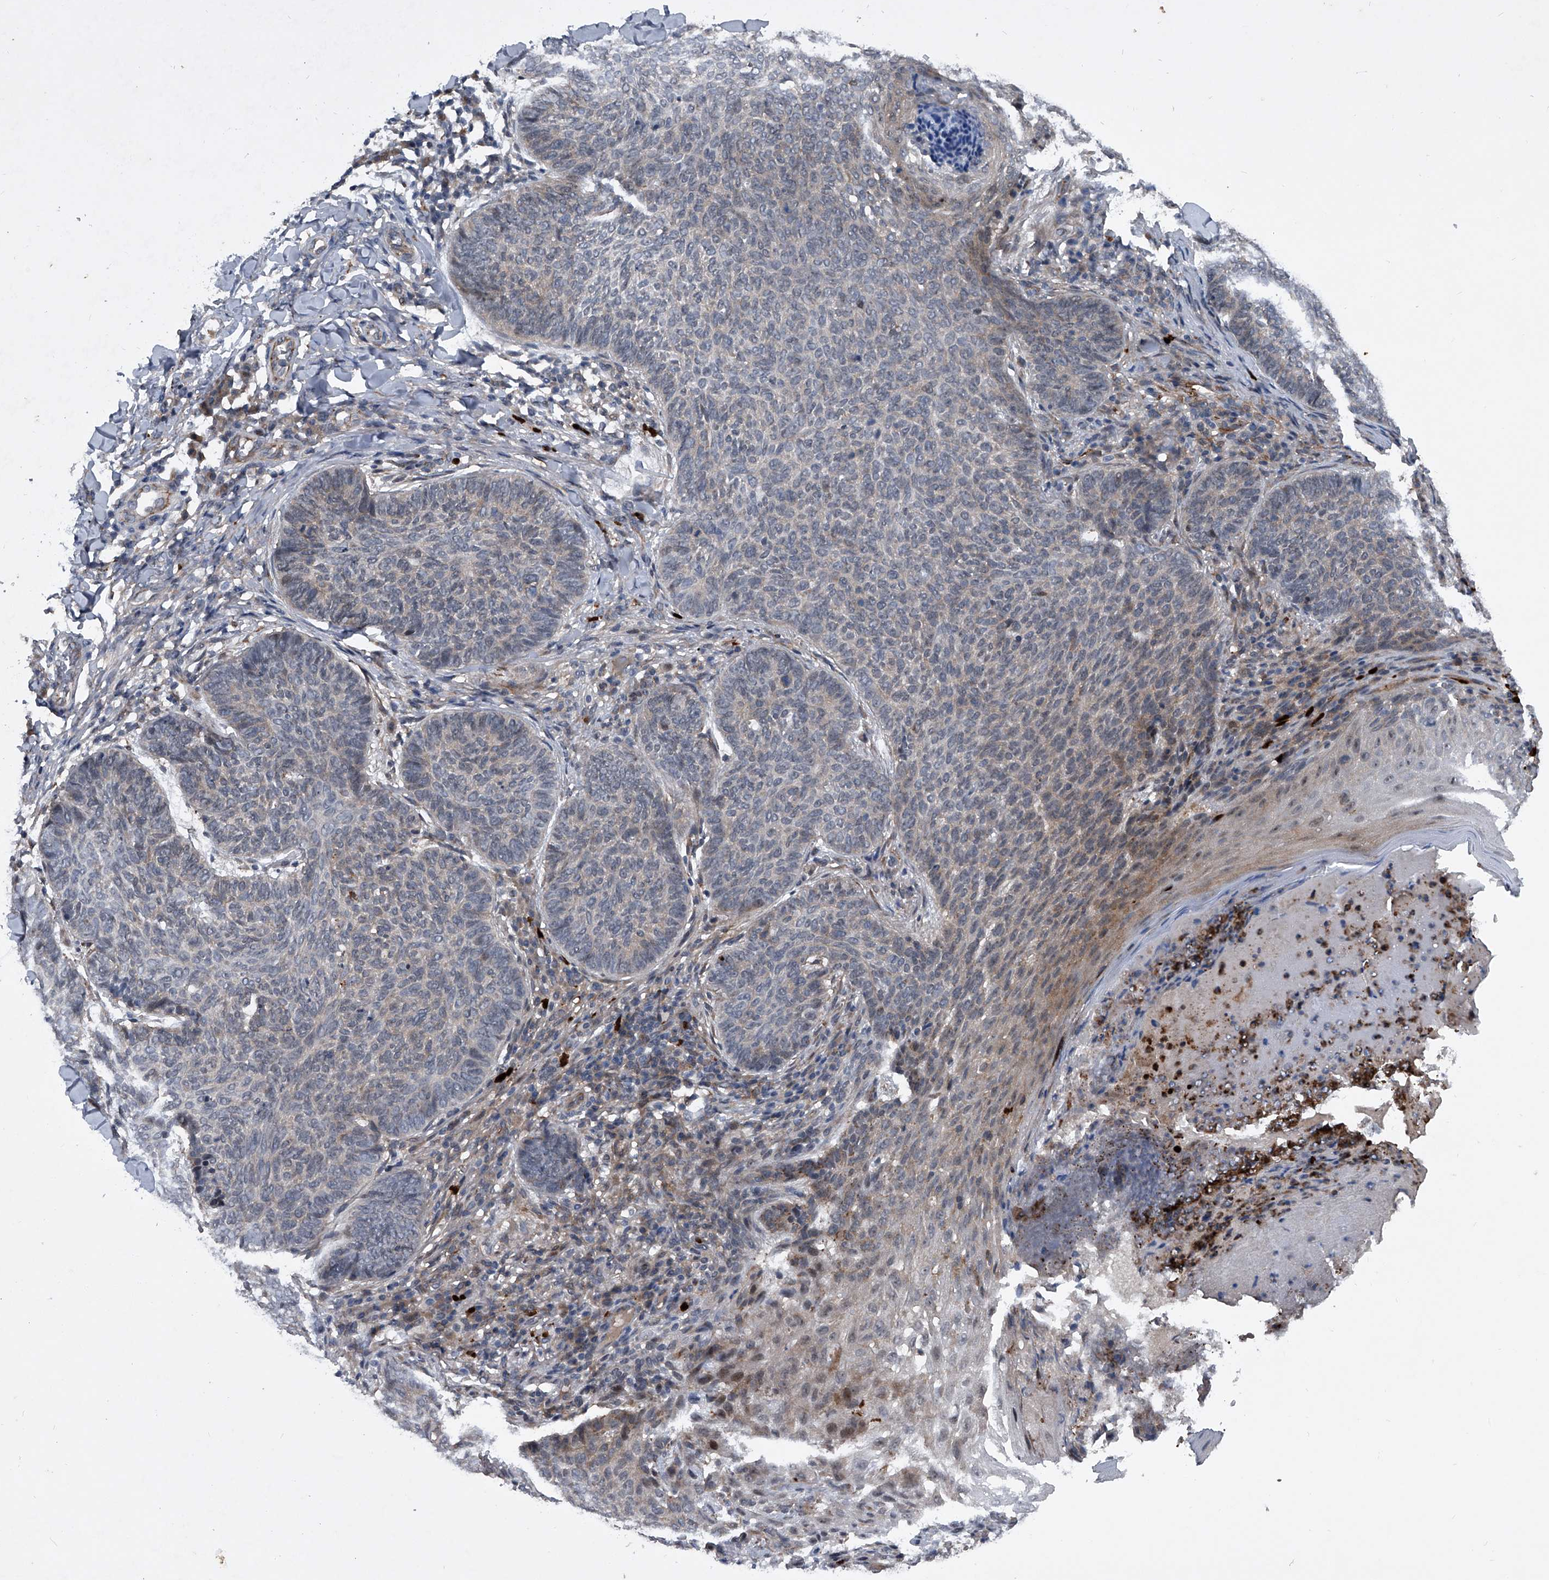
{"staining": {"intensity": "negative", "quantity": "none", "location": "none"}, "tissue": "skin cancer", "cell_type": "Tumor cells", "image_type": "cancer", "snomed": [{"axis": "morphology", "description": "Normal tissue, NOS"}, {"axis": "morphology", "description": "Basal cell carcinoma"}, {"axis": "topography", "description": "Skin"}], "caption": "This is an immunohistochemistry (IHC) micrograph of human skin basal cell carcinoma. There is no expression in tumor cells.", "gene": "MAPKAP1", "patient": {"sex": "male", "age": 50}}